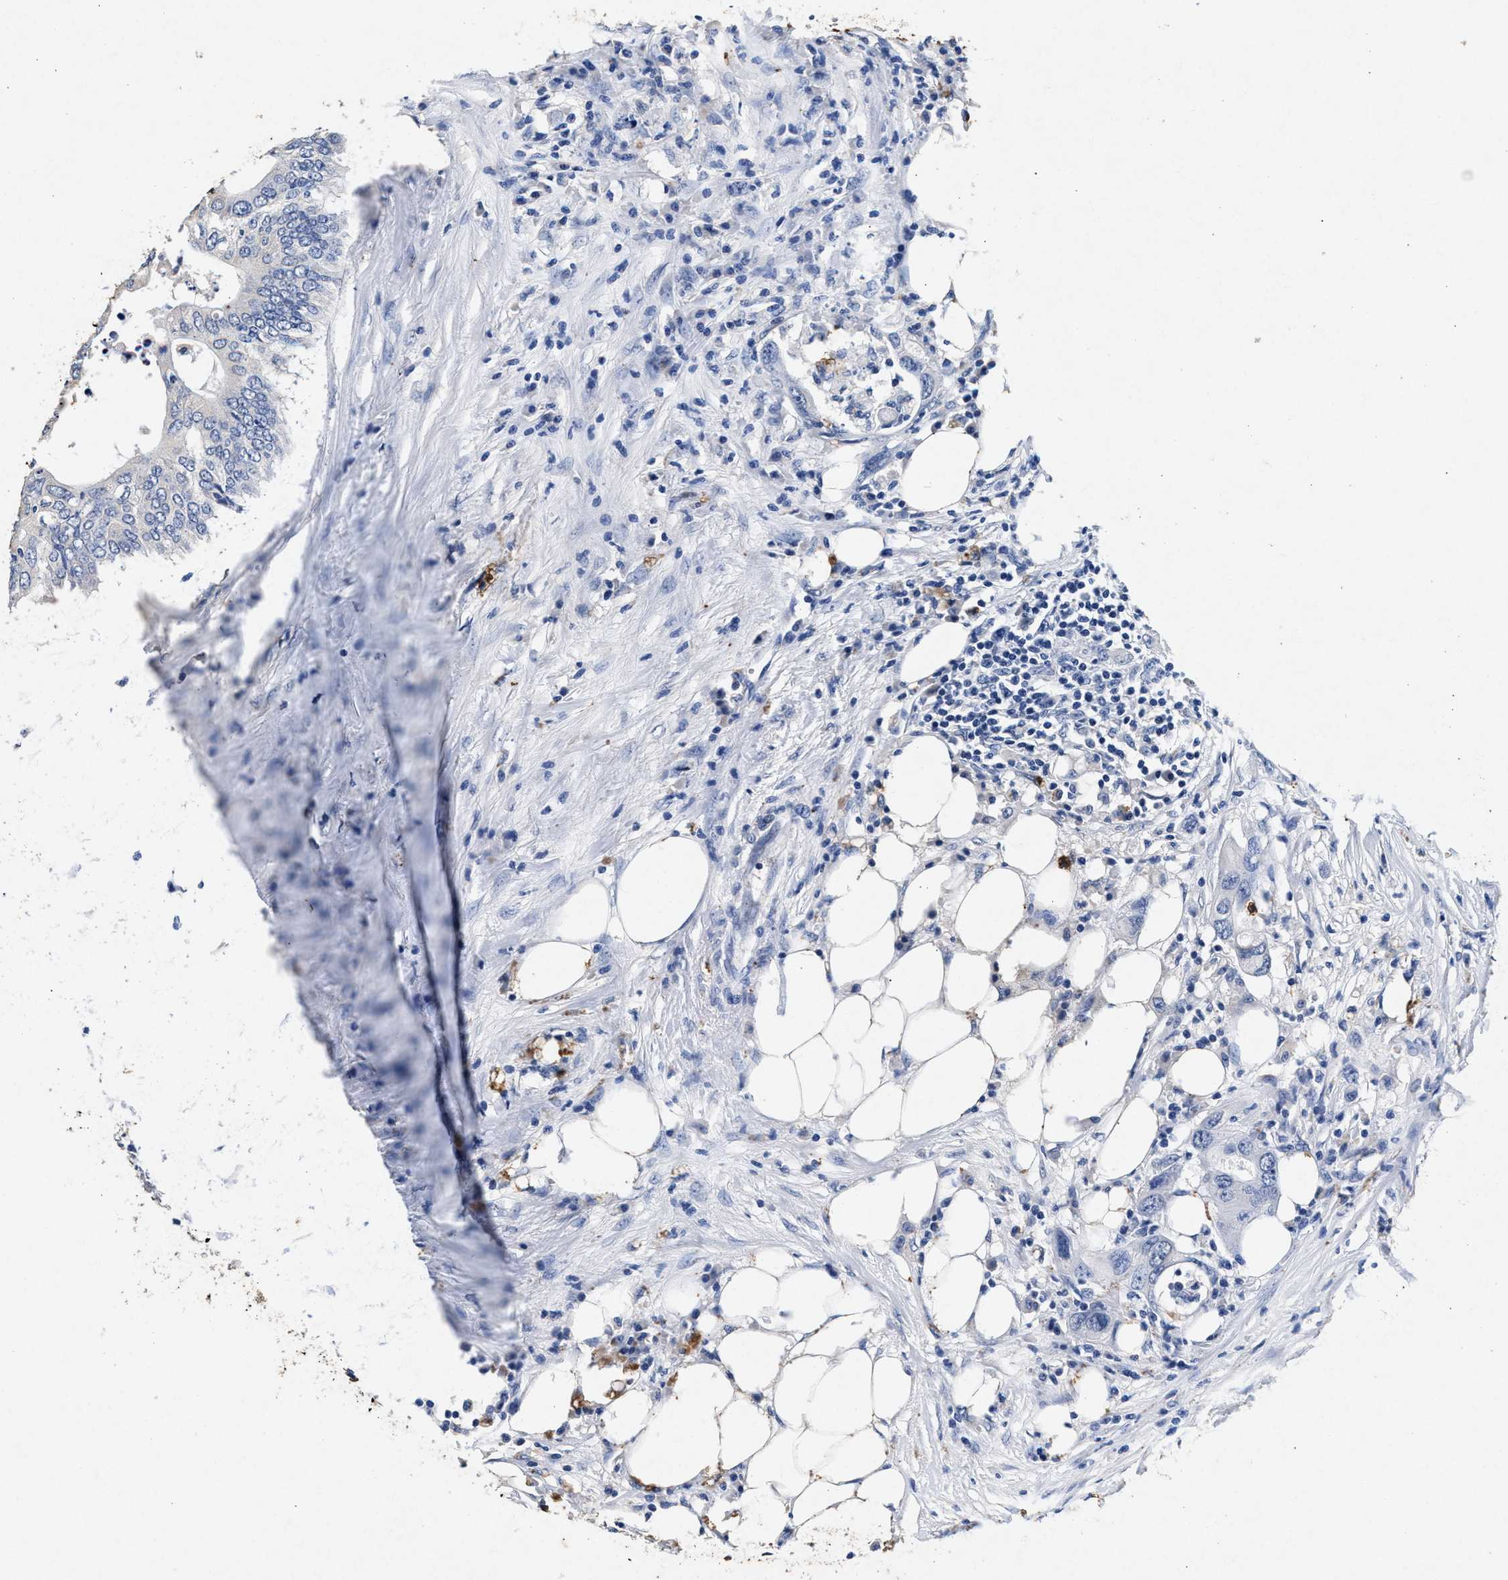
{"staining": {"intensity": "negative", "quantity": "none", "location": "none"}, "tissue": "colorectal cancer", "cell_type": "Tumor cells", "image_type": "cancer", "snomed": [{"axis": "morphology", "description": "Adenocarcinoma, NOS"}, {"axis": "topography", "description": "Colon"}], "caption": "Tumor cells are negative for protein expression in human colorectal cancer (adenocarcinoma).", "gene": "LTB4R2", "patient": {"sex": "male", "age": 71}}